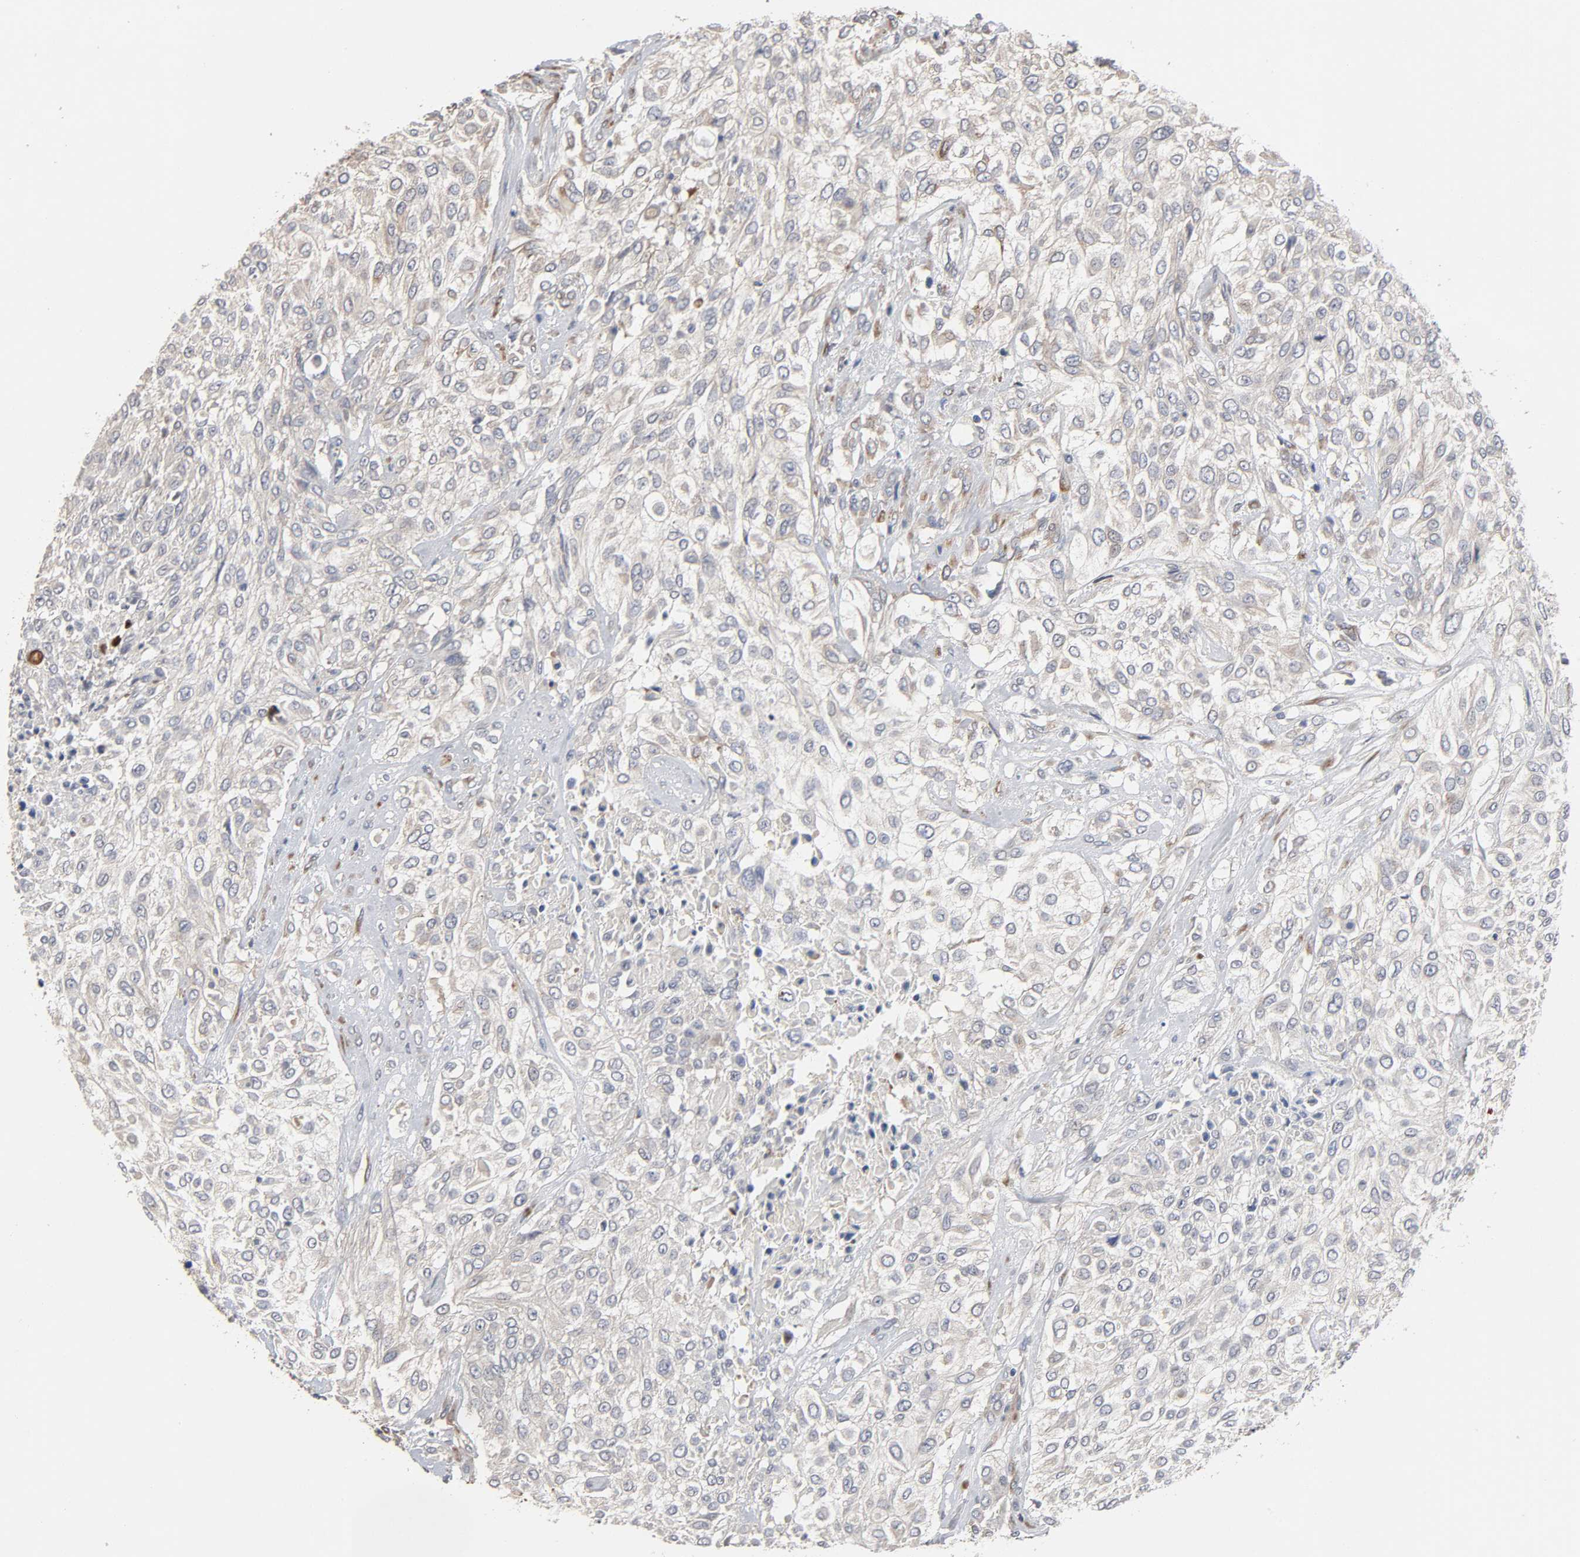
{"staining": {"intensity": "negative", "quantity": "none", "location": "none"}, "tissue": "urothelial cancer", "cell_type": "Tumor cells", "image_type": "cancer", "snomed": [{"axis": "morphology", "description": "Urothelial carcinoma, High grade"}, {"axis": "topography", "description": "Urinary bladder"}], "caption": "IHC image of human urothelial cancer stained for a protein (brown), which displays no positivity in tumor cells.", "gene": "HDLBP", "patient": {"sex": "male", "age": 57}}